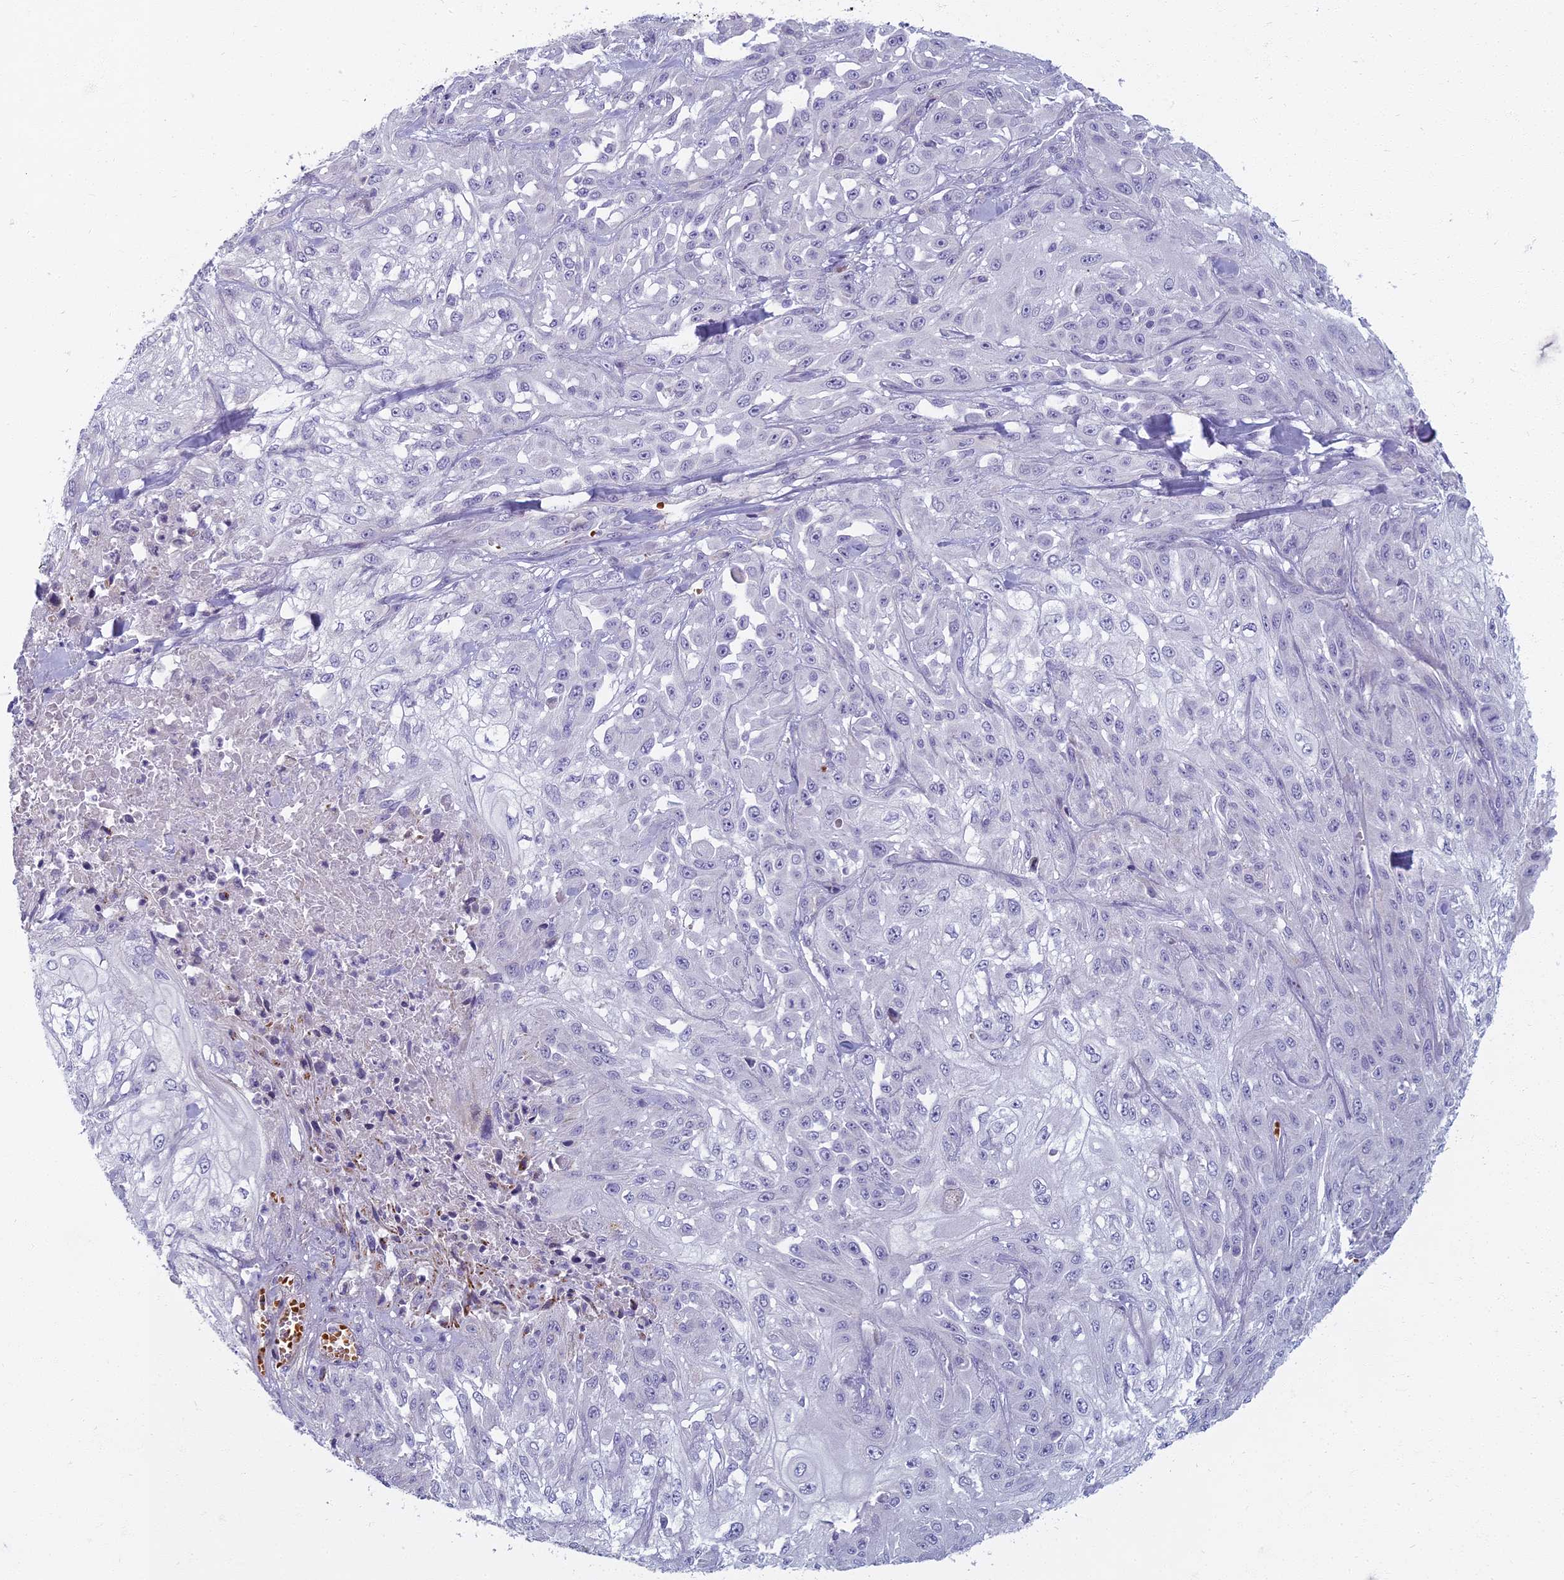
{"staining": {"intensity": "negative", "quantity": "none", "location": "none"}, "tissue": "skin cancer", "cell_type": "Tumor cells", "image_type": "cancer", "snomed": [{"axis": "morphology", "description": "Squamous cell carcinoma, NOS"}, {"axis": "morphology", "description": "Squamous cell carcinoma, metastatic, NOS"}, {"axis": "topography", "description": "Skin"}, {"axis": "topography", "description": "Lymph node"}], "caption": "Immunohistochemical staining of human skin squamous cell carcinoma shows no significant expression in tumor cells. (IHC, brightfield microscopy, high magnification).", "gene": "ARL15", "patient": {"sex": "male", "age": 75}}